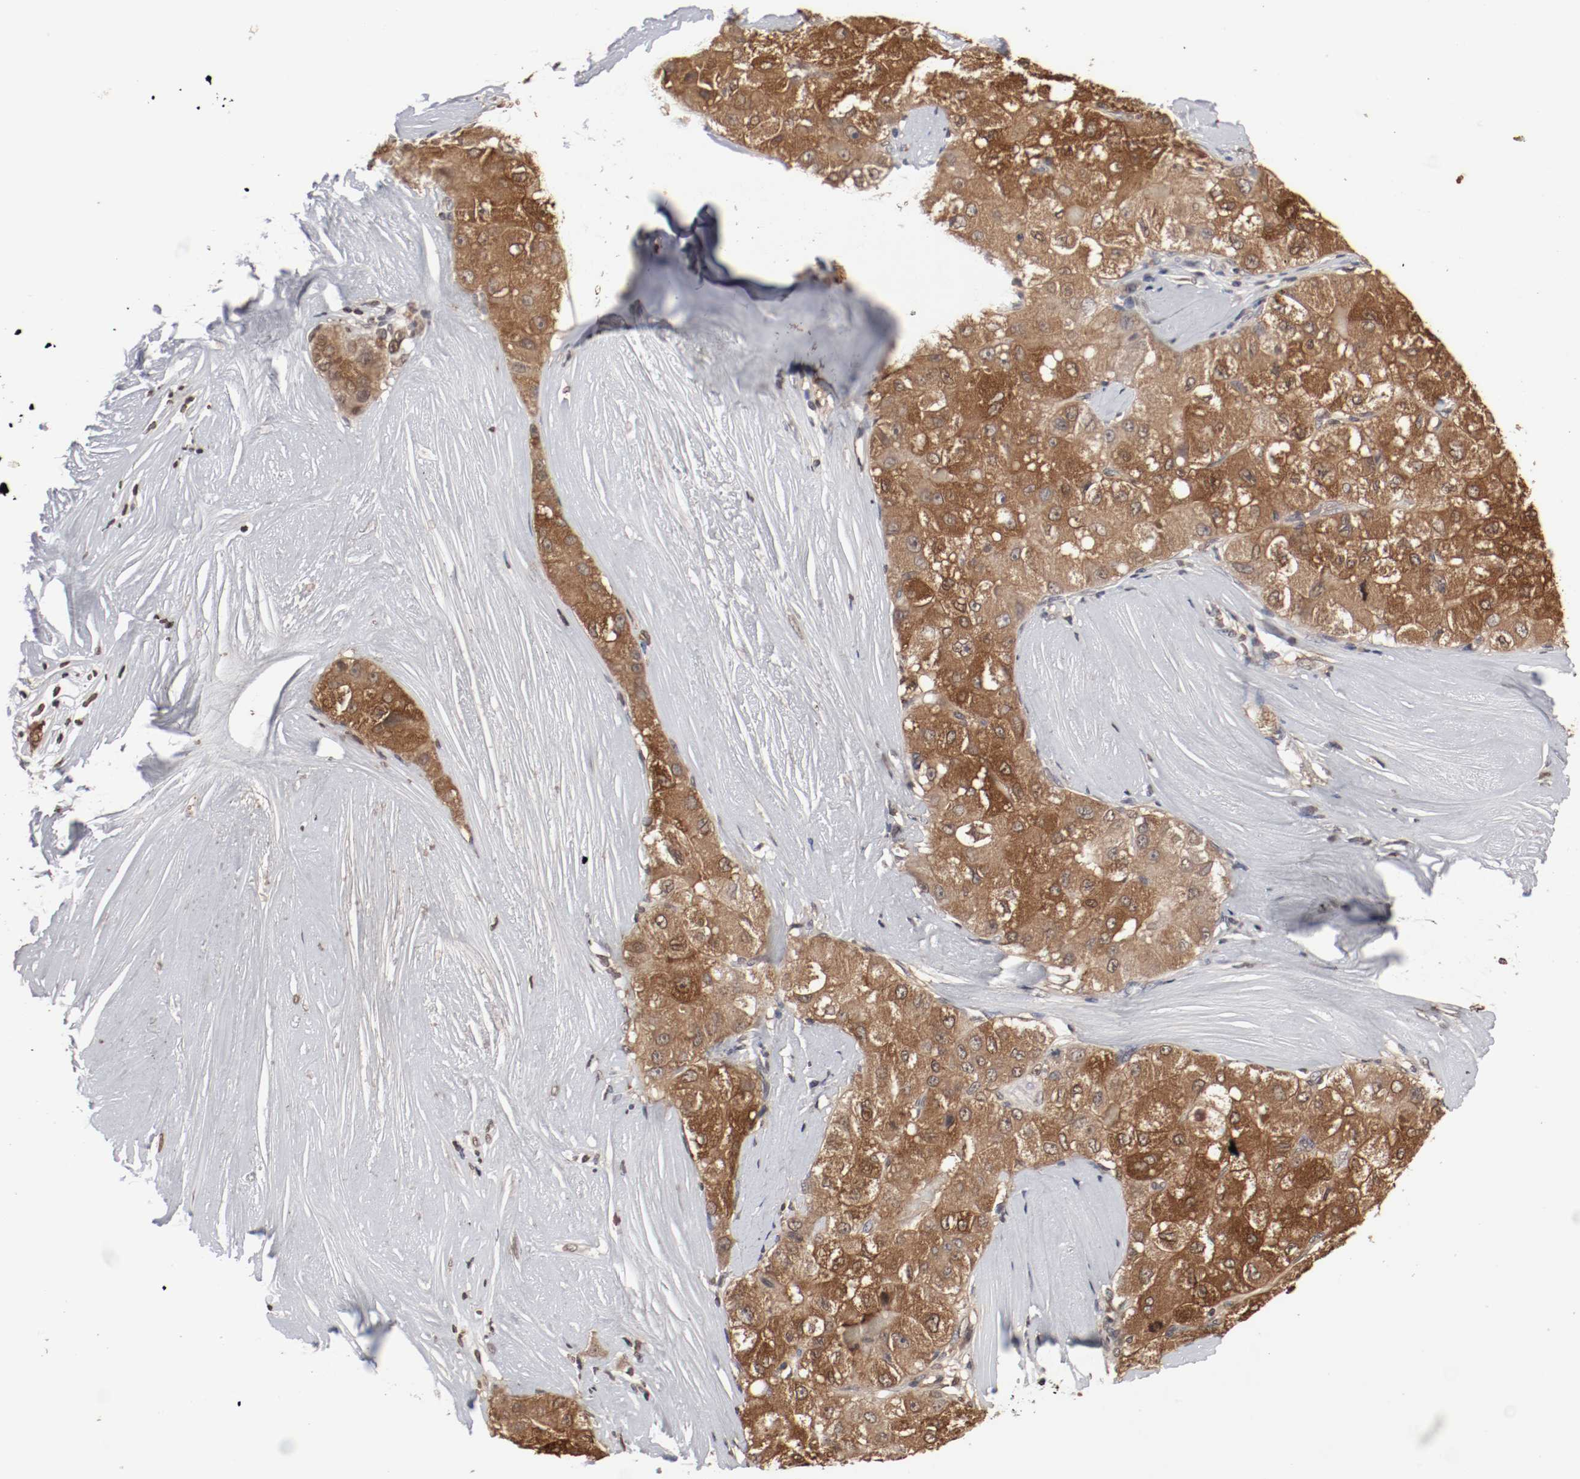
{"staining": {"intensity": "moderate", "quantity": ">75%", "location": "cytoplasmic/membranous,nuclear"}, "tissue": "liver cancer", "cell_type": "Tumor cells", "image_type": "cancer", "snomed": [{"axis": "morphology", "description": "Carcinoma, Hepatocellular, NOS"}, {"axis": "topography", "description": "Liver"}], "caption": "Moderate cytoplasmic/membranous and nuclear protein expression is seen in about >75% of tumor cells in liver cancer (hepatocellular carcinoma).", "gene": "WASL", "patient": {"sex": "male", "age": 80}}